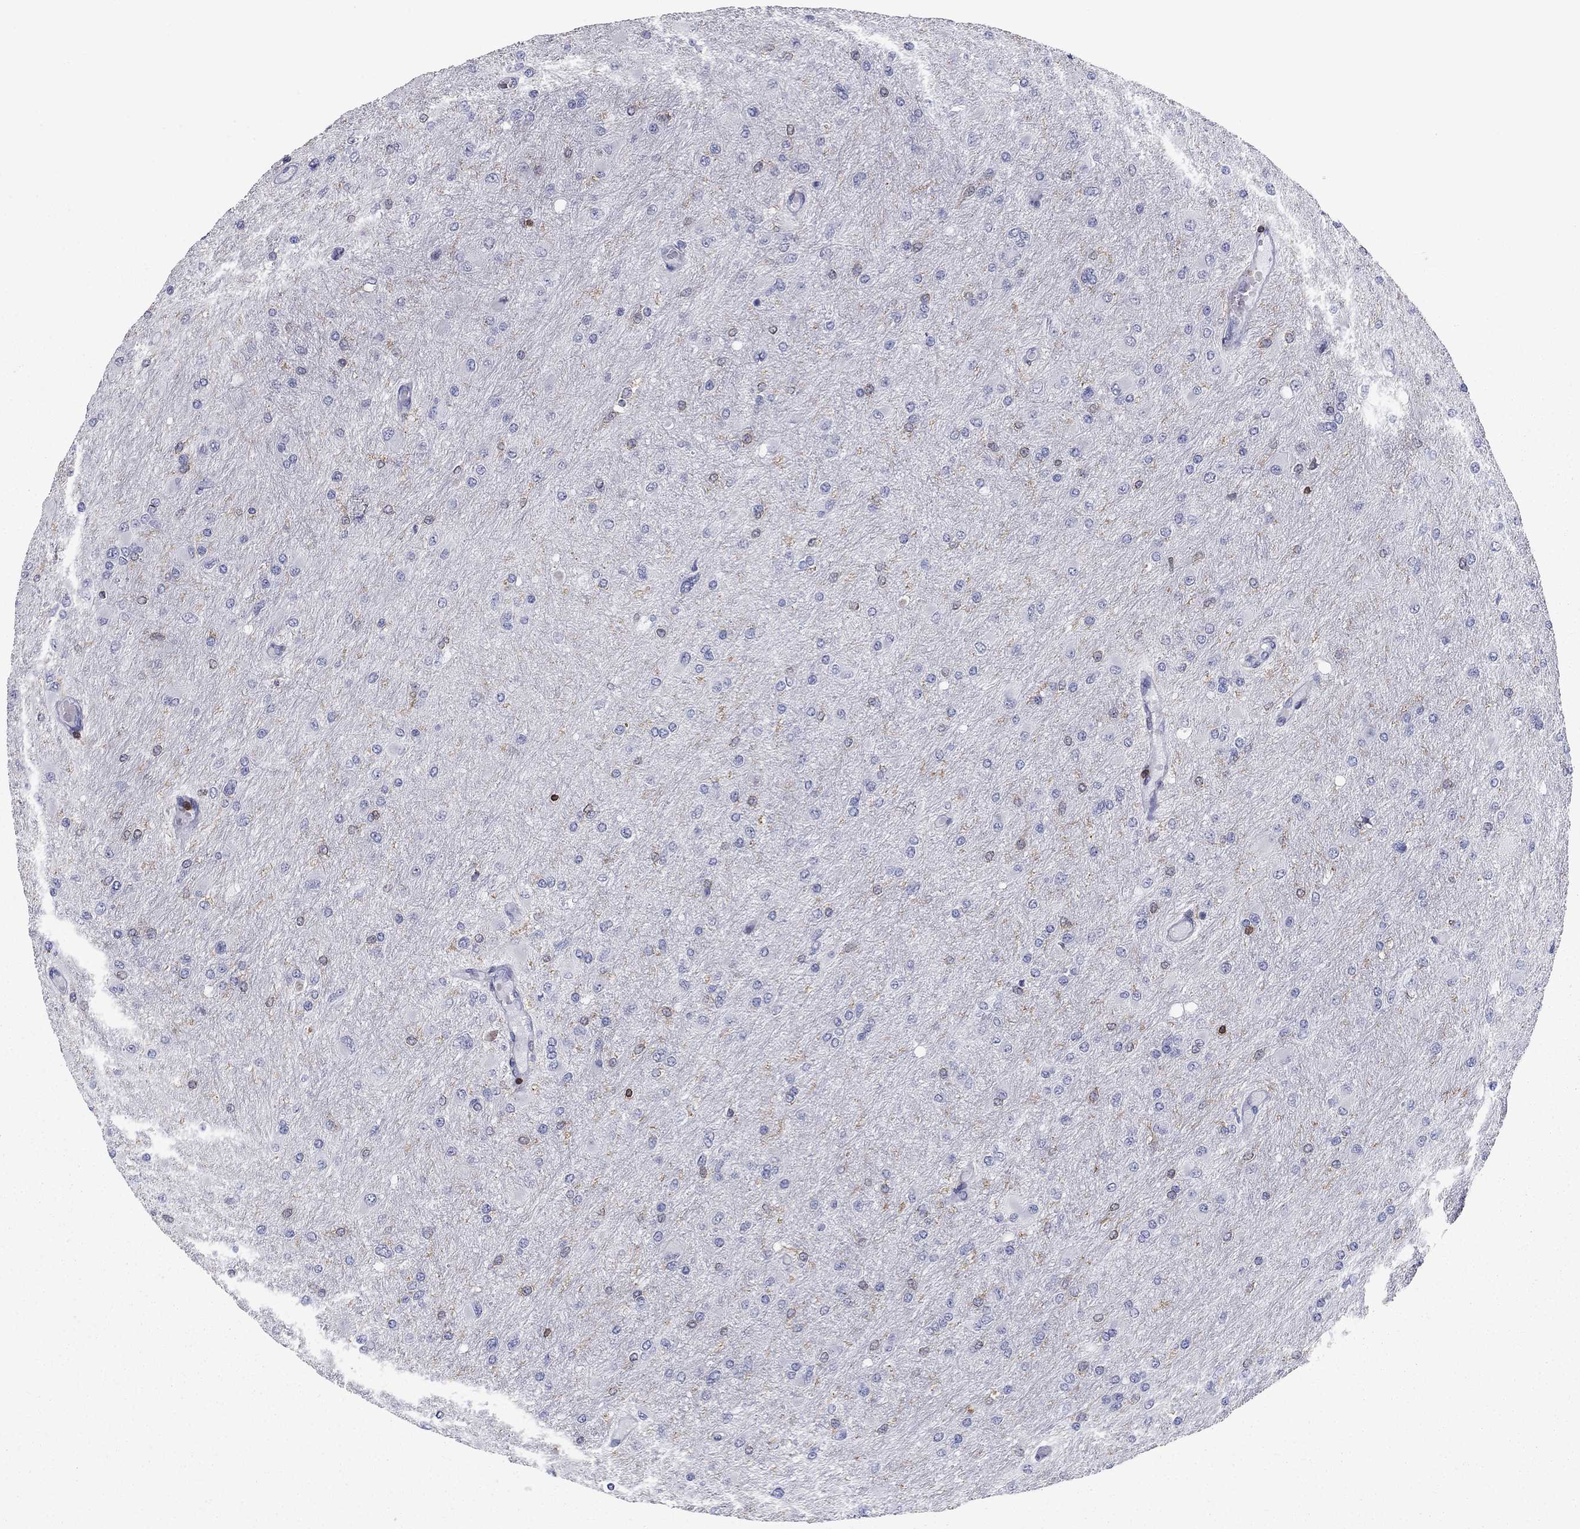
{"staining": {"intensity": "weak", "quantity": "25%-75%", "location": "cytoplasmic/membranous"}, "tissue": "glioma", "cell_type": "Tumor cells", "image_type": "cancer", "snomed": [{"axis": "morphology", "description": "Glioma, malignant, High grade"}, {"axis": "topography", "description": "Cerebral cortex"}], "caption": "A low amount of weak cytoplasmic/membranous expression is present in about 25%-75% of tumor cells in malignant glioma (high-grade) tissue.", "gene": "ARHGAP27", "patient": {"sex": "female", "age": 36}}